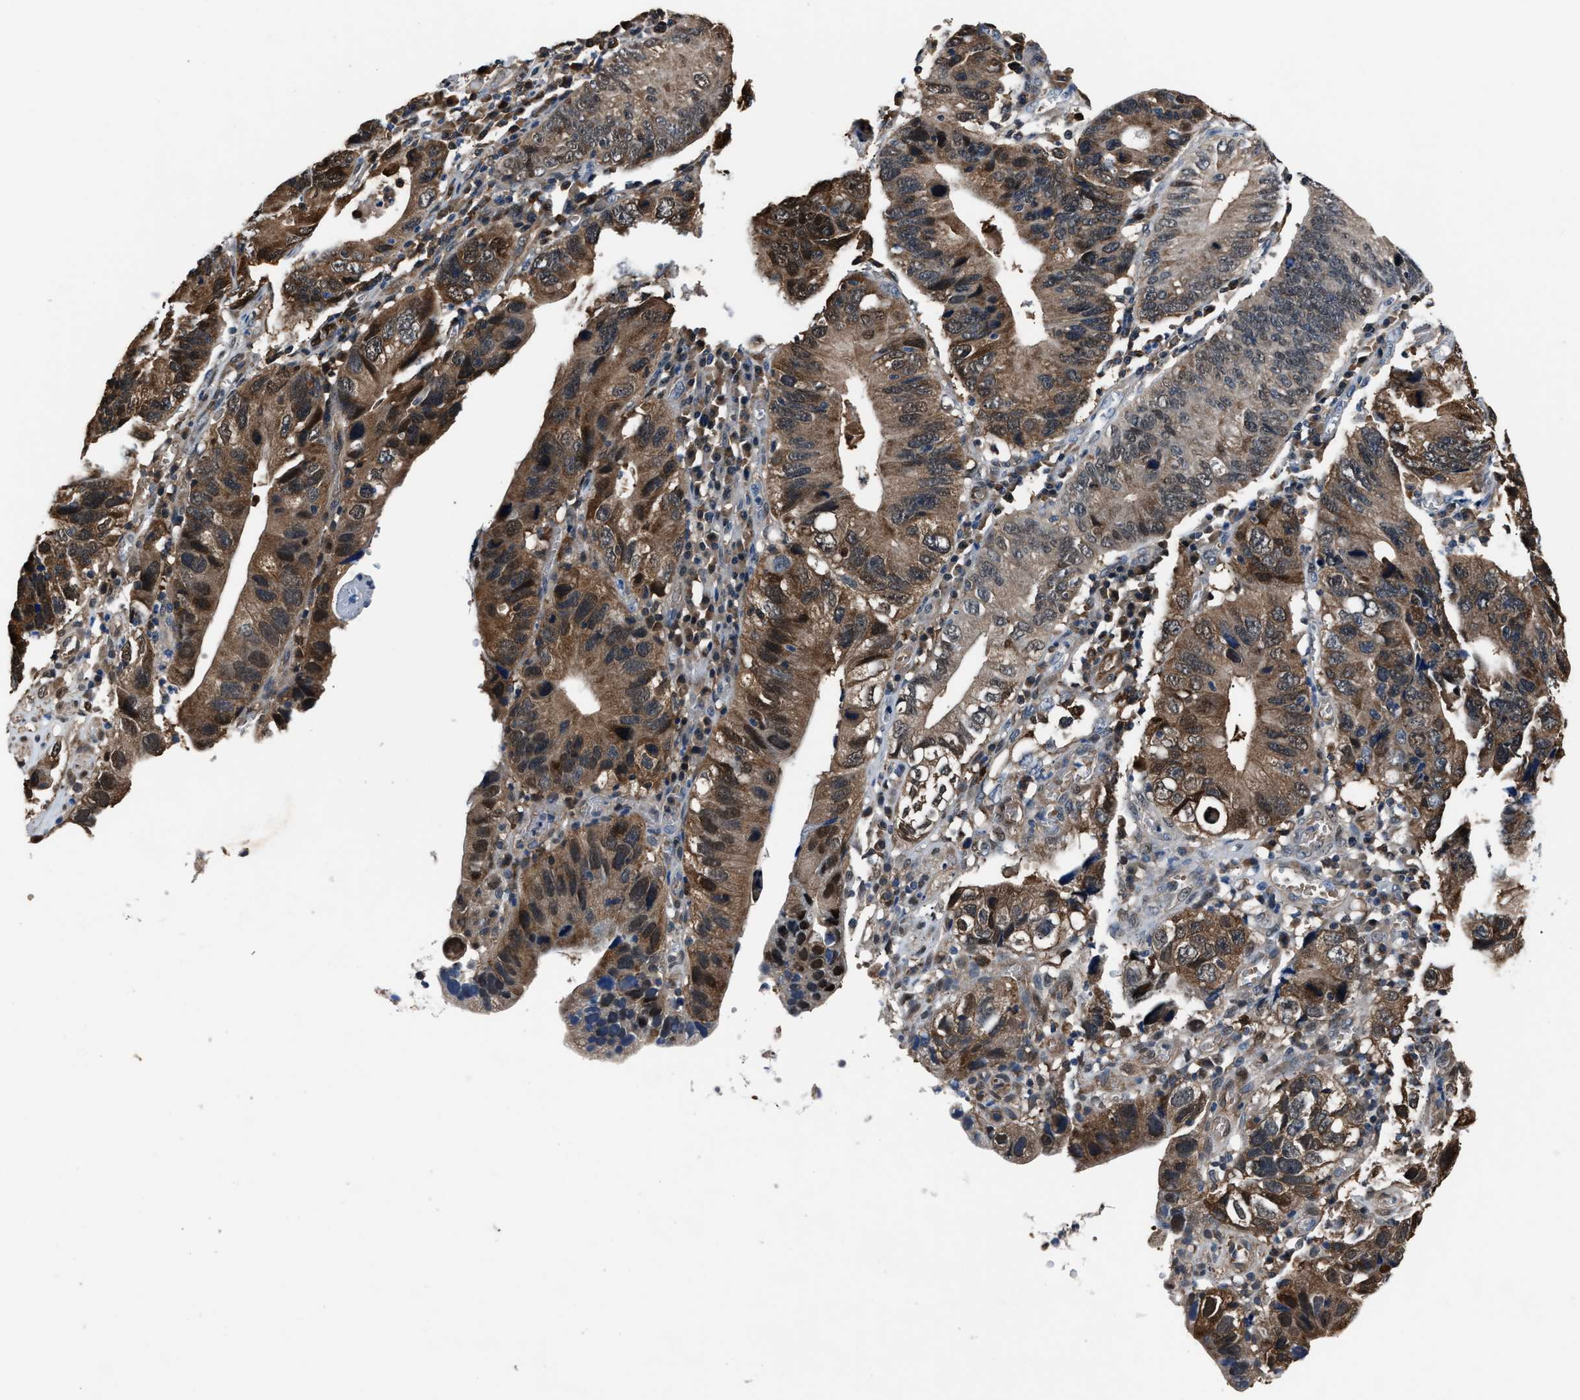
{"staining": {"intensity": "moderate", "quantity": ">75%", "location": "cytoplasmic/membranous"}, "tissue": "stomach cancer", "cell_type": "Tumor cells", "image_type": "cancer", "snomed": [{"axis": "morphology", "description": "Adenocarcinoma, NOS"}, {"axis": "topography", "description": "Stomach"}], "caption": "Stomach cancer tissue shows moderate cytoplasmic/membranous positivity in approximately >75% of tumor cells", "gene": "PPA1", "patient": {"sex": "male", "age": 59}}